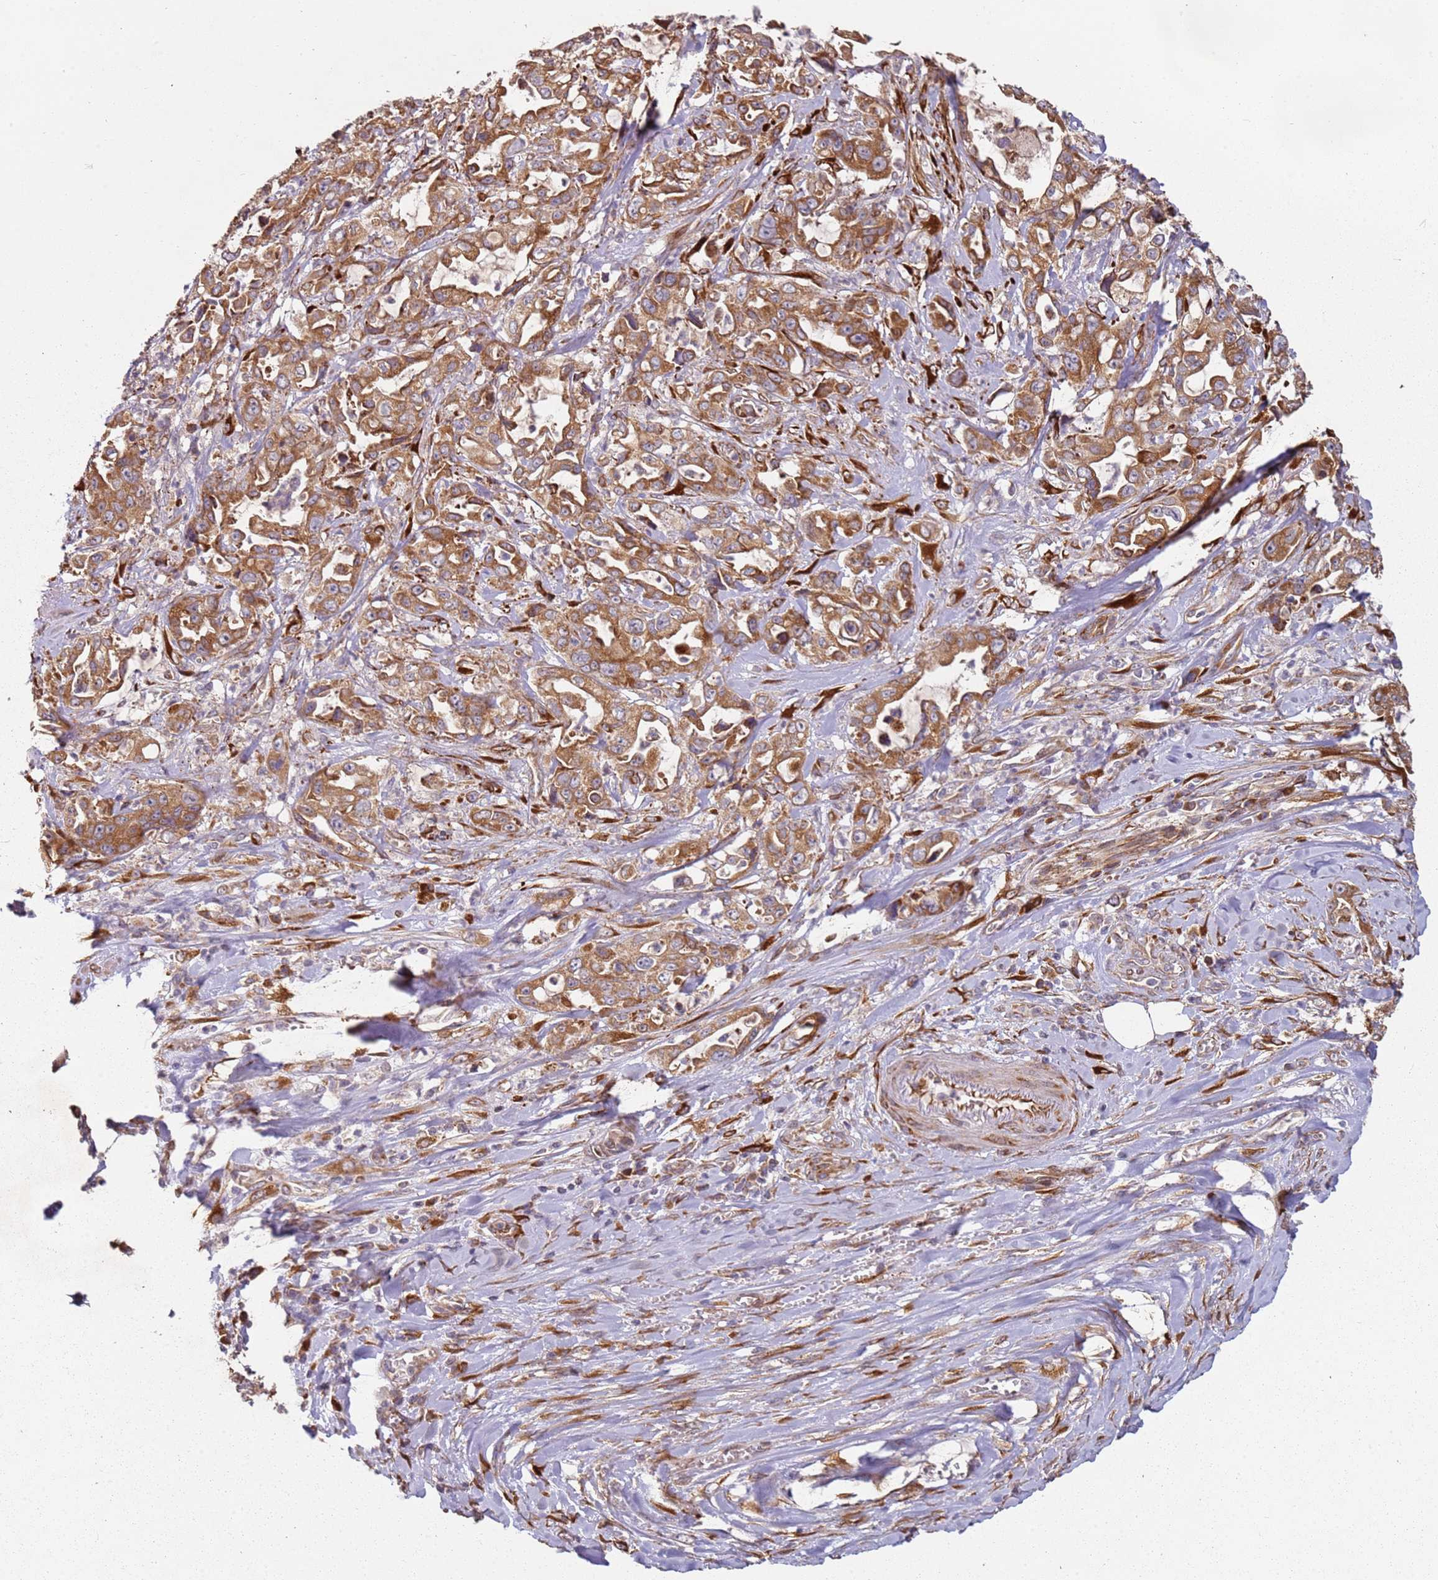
{"staining": {"intensity": "moderate", "quantity": ">75%", "location": "cytoplasmic/membranous"}, "tissue": "pancreatic cancer", "cell_type": "Tumor cells", "image_type": "cancer", "snomed": [{"axis": "morphology", "description": "Adenocarcinoma, NOS"}, {"axis": "topography", "description": "Pancreas"}], "caption": "Moderate cytoplasmic/membranous staining is appreciated in about >75% of tumor cells in pancreatic cancer. The staining was performed using DAB (3,3'-diaminobenzidine), with brown indicating positive protein expression. Nuclei are stained blue with hematoxylin.", "gene": "ARFRP1", "patient": {"sex": "female", "age": 61}}